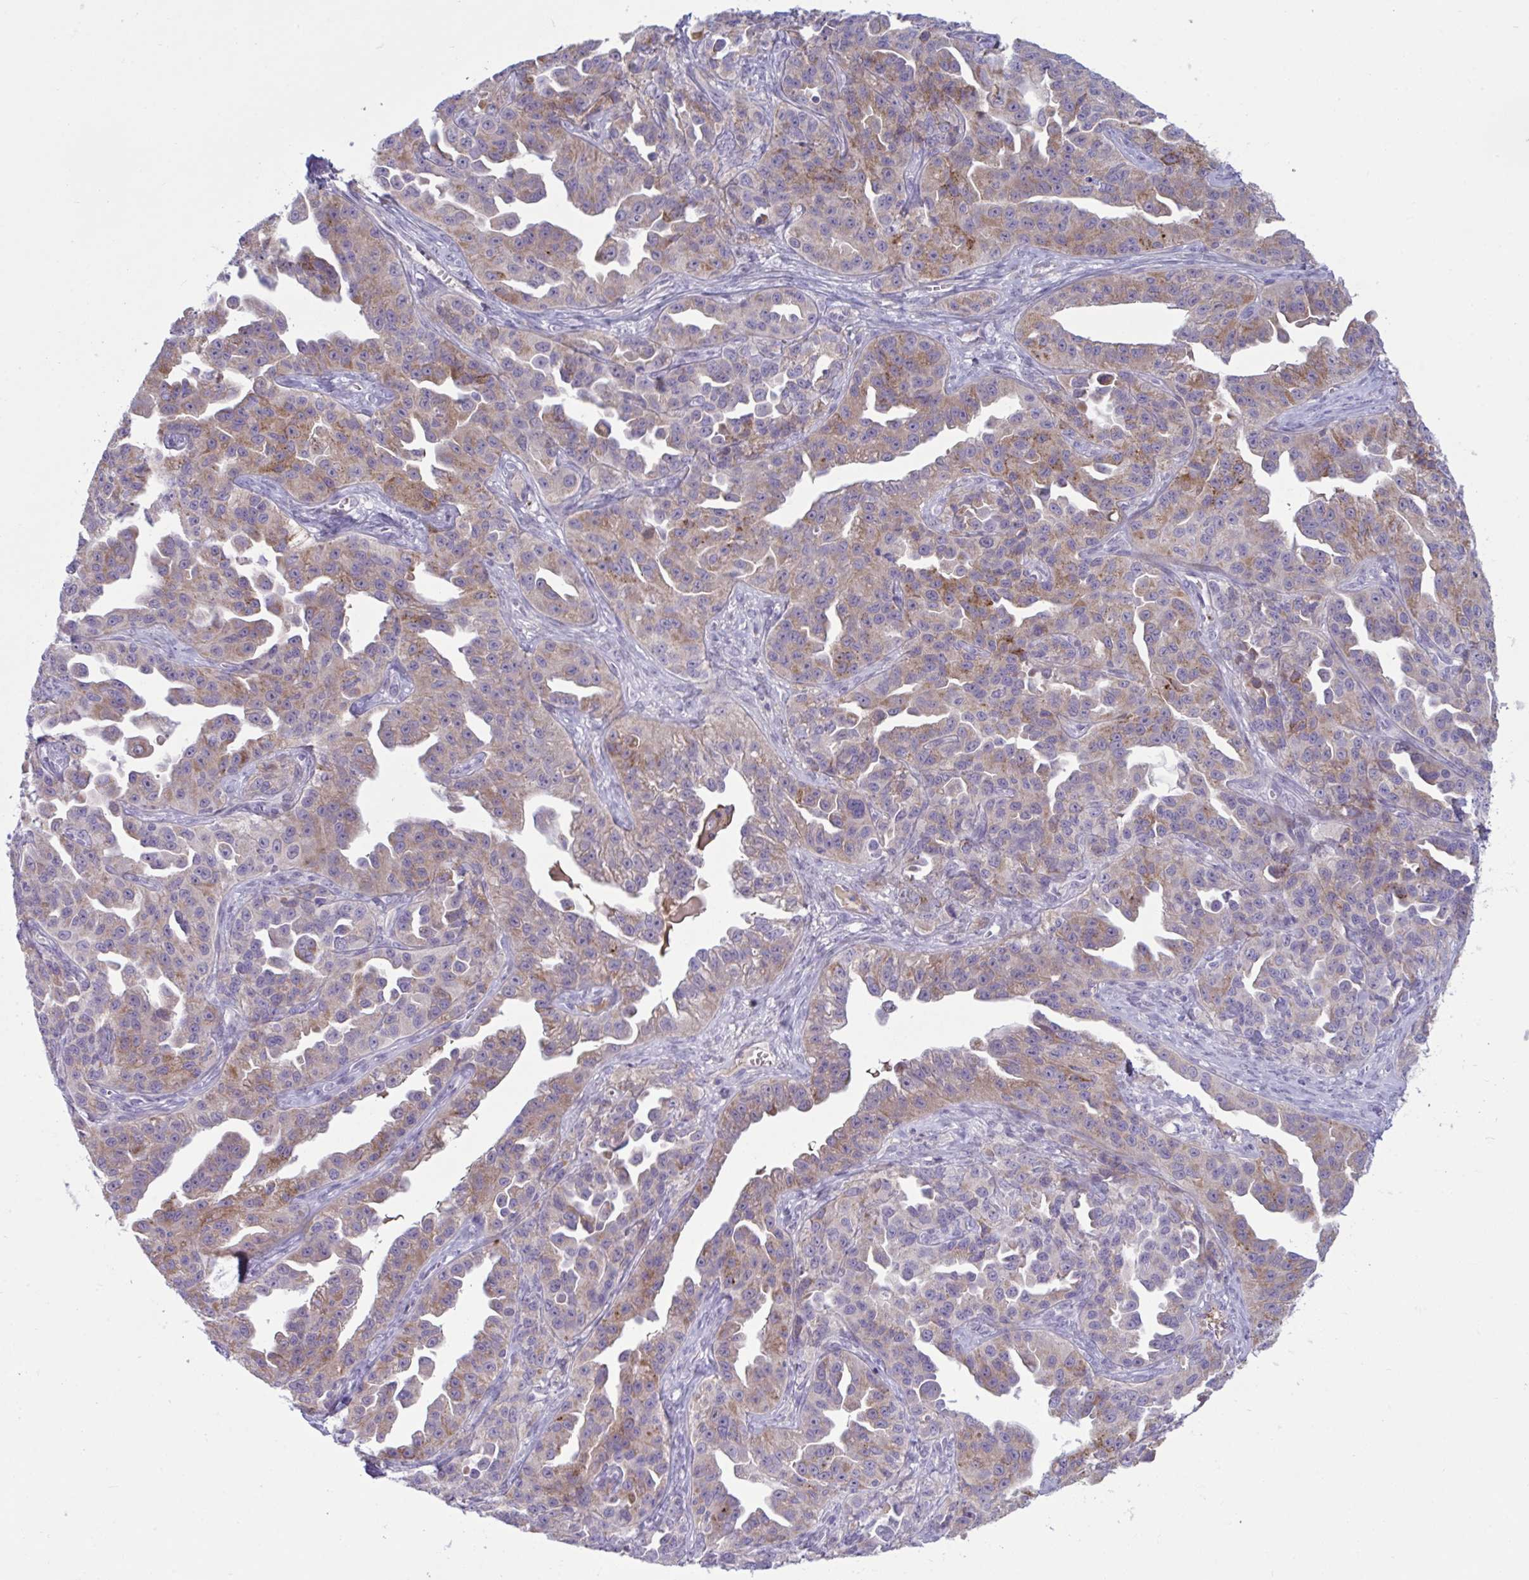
{"staining": {"intensity": "moderate", "quantity": "25%-75%", "location": "cytoplasmic/membranous"}, "tissue": "ovarian cancer", "cell_type": "Tumor cells", "image_type": "cancer", "snomed": [{"axis": "morphology", "description": "Cystadenocarcinoma, serous, NOS"}, {"axis": "topography", "description": "Ovary"}], "caption": "Ovarian cancer tissue reveals moderate cytoplasmic/membranous positivity in about 25%-75% of tumor cells, visualized by immunohistochemistry.", "gene": "VWC2", "patient": {"sex": "female", "age": 75}}